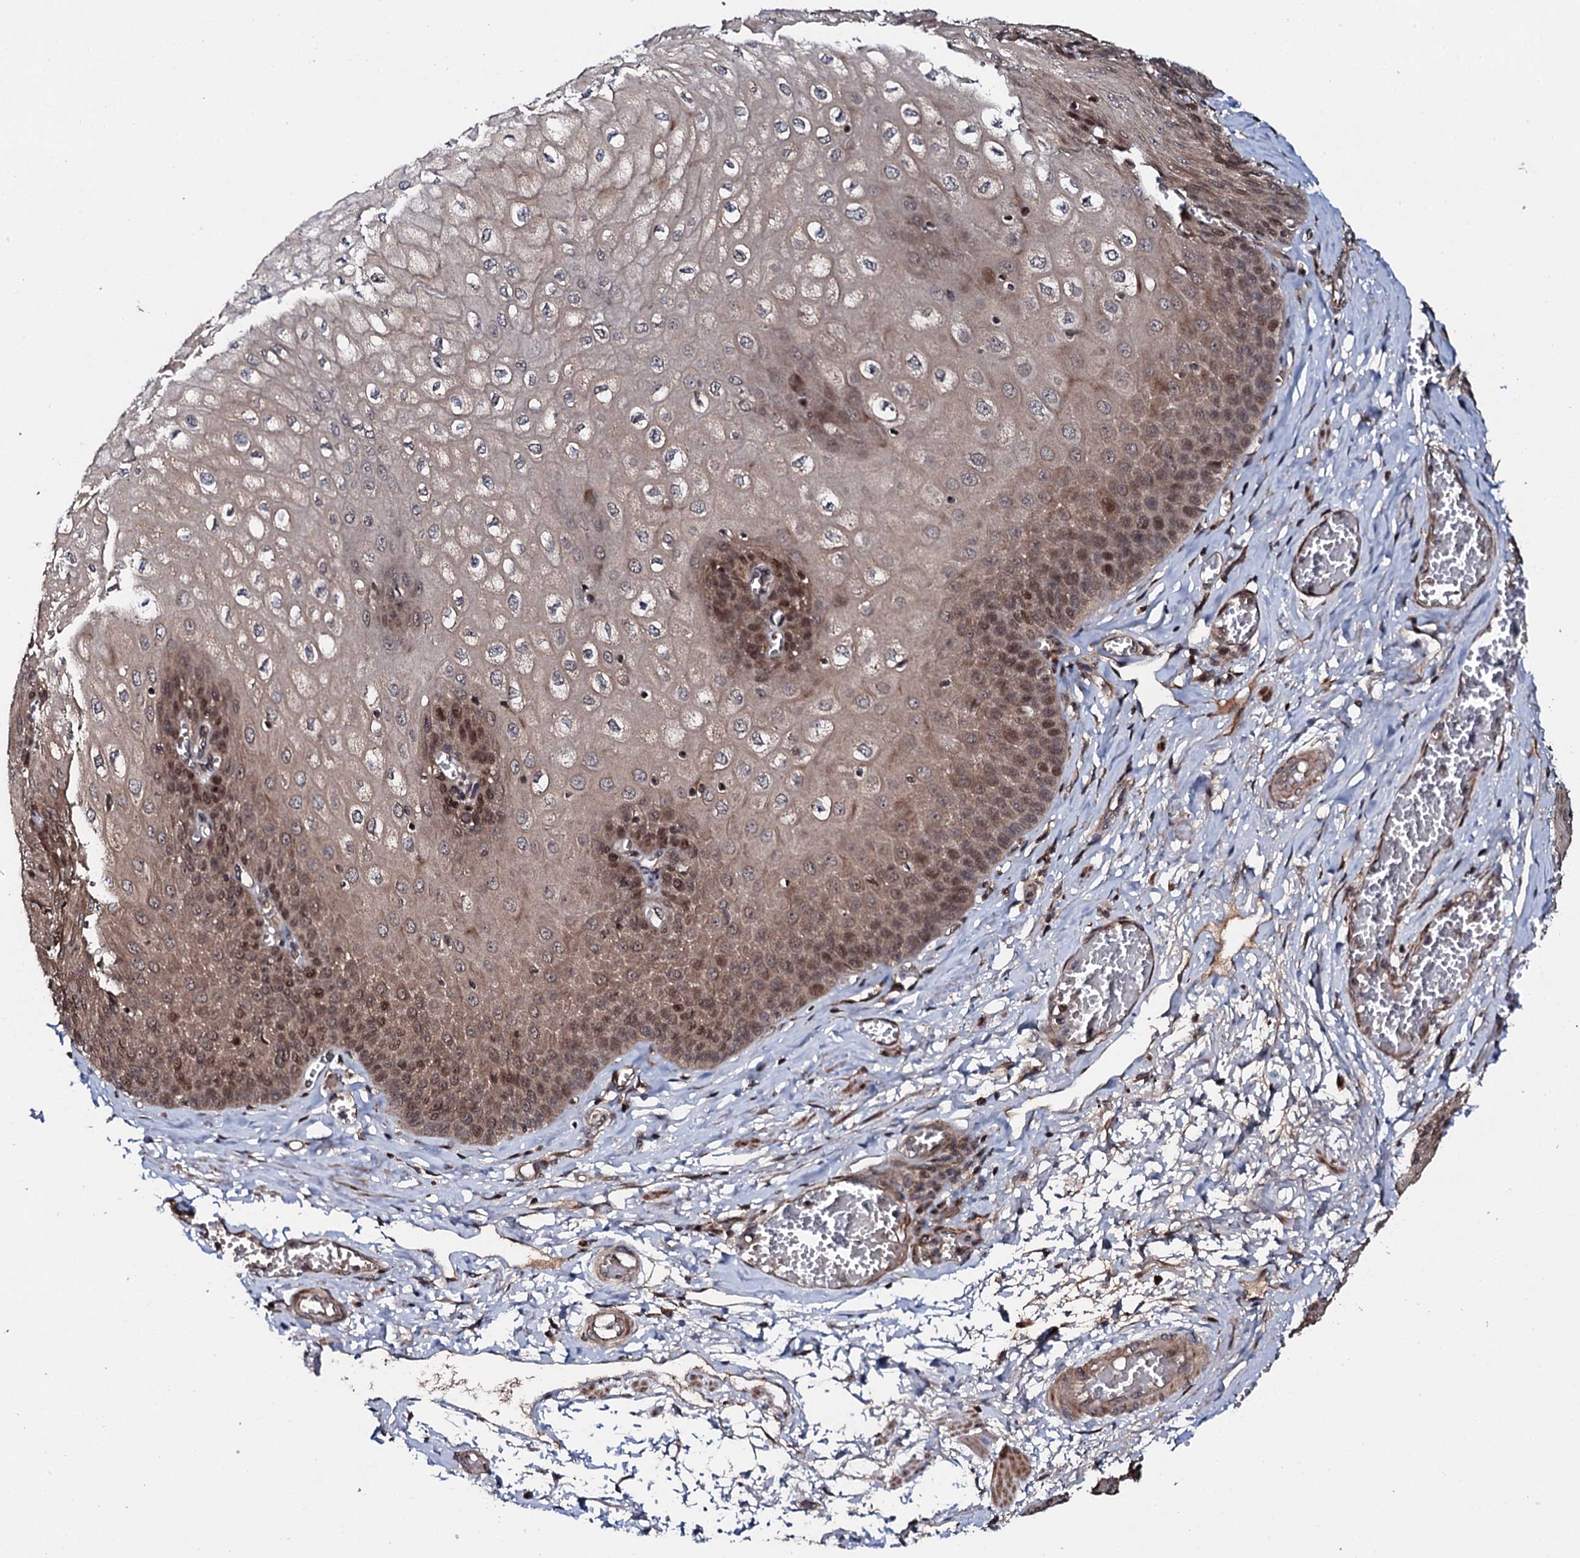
{"staining": {"intensity": "moderate", "quantity": ">75%", "location": "cytoplasmic/membranous,nuclear"}, "tissue": "esophagus", "cell_type": "Squamous epithelial cells", "image_type": "normal", "snomed": [{"axis": "morphology", "description": "Normal tissue, NOS"}, {"axis": "topography", "description": "Esophagus"}], "caption": "Squamous epithelial cells reveal medium levels of moderate cytoplasmic/membranous,nuclear expression in about >75% of cells in benign human esophagus.", "gene": "FAM111A", "patient": {"sex": "male", "age": 60}}